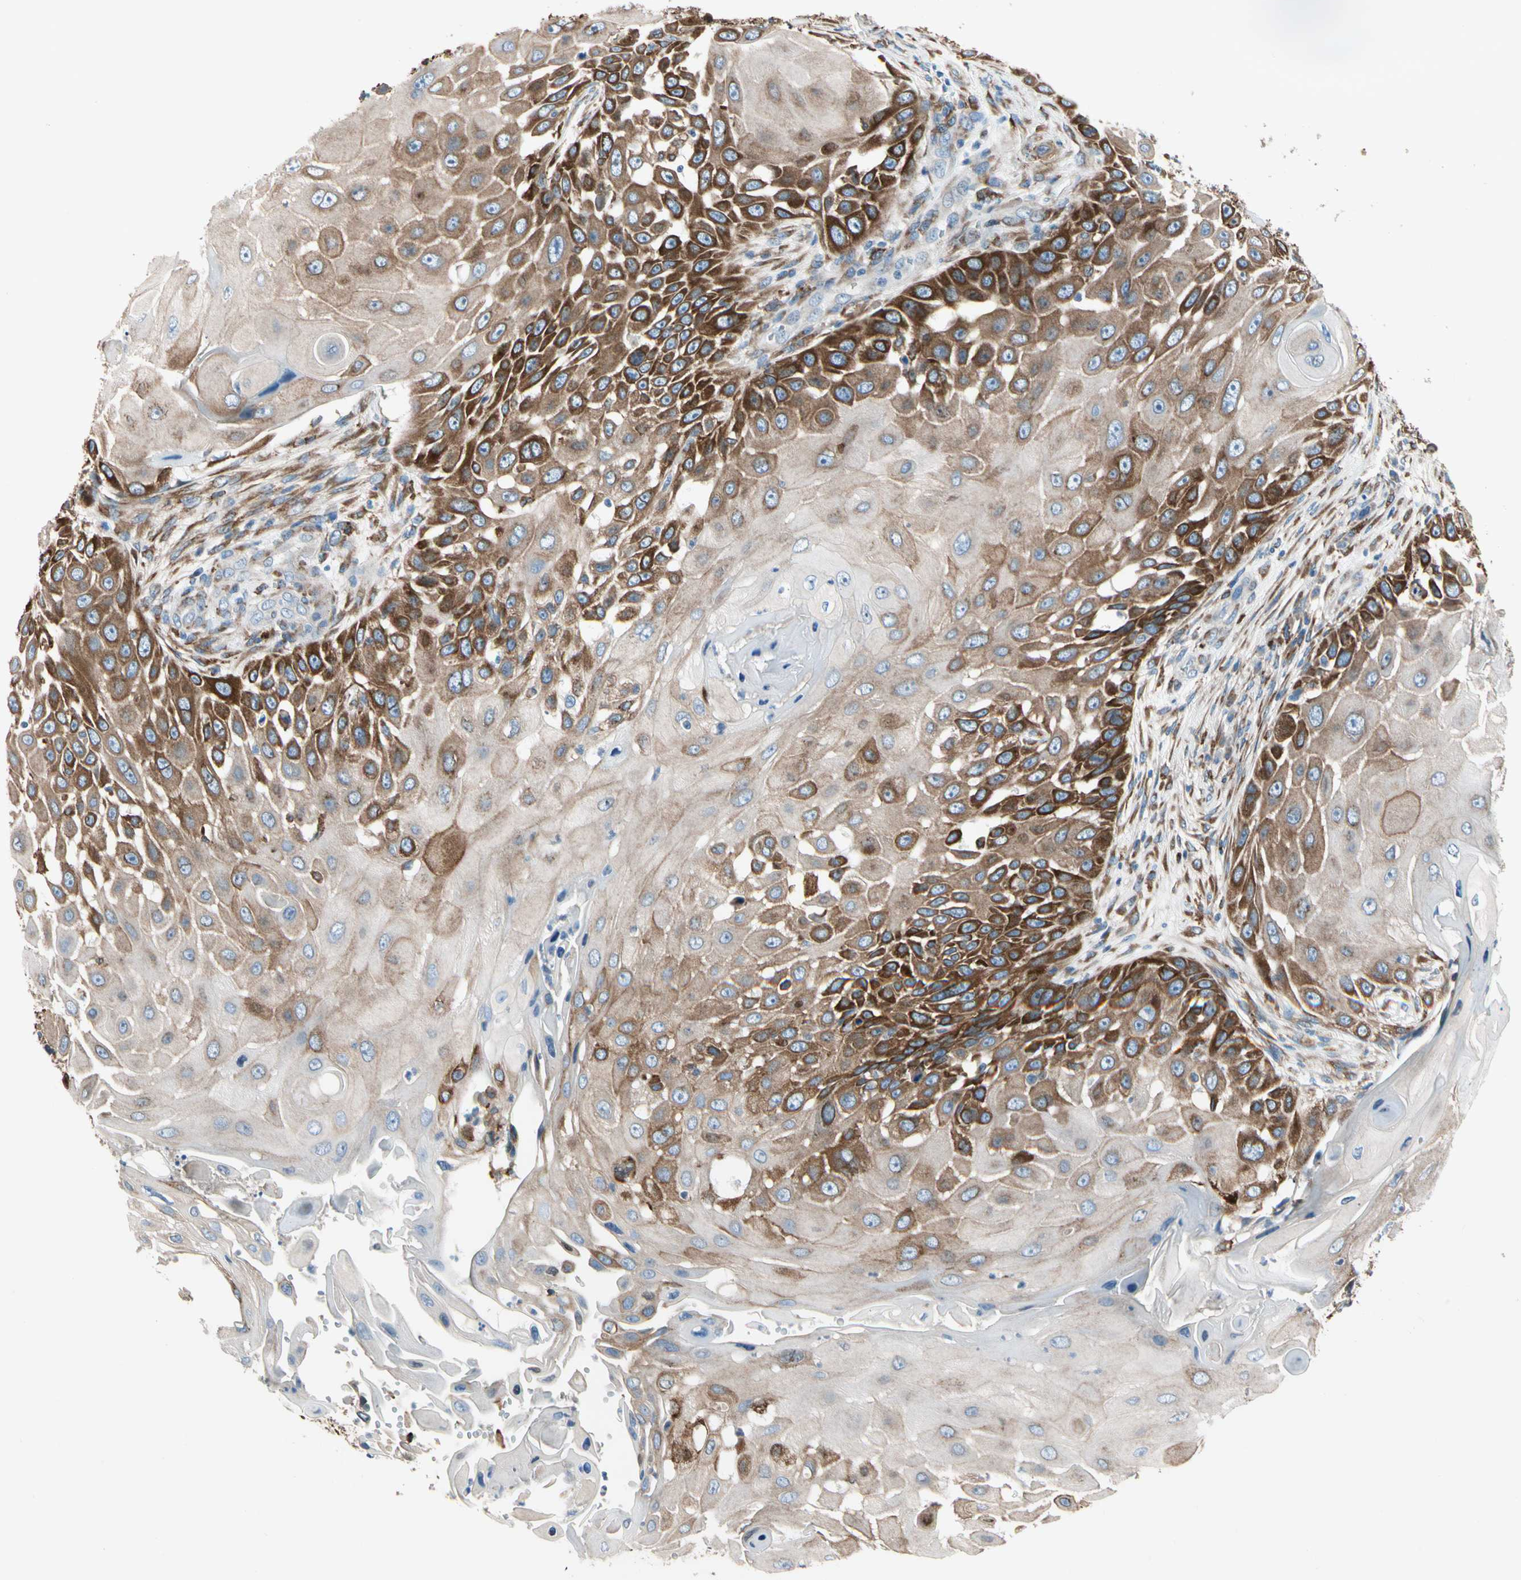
{"staining": {"intensity": "strong", "quantity": "25%-75%", "location": "cytoplasmic/membranous"}, "tissue": "skin cancer", "cell_type": "Tumor cells", "image_type": "cancer", "snomed": [{"axis": "morphology", "description": "Squamous cell carcinoma, NOS"}, {"axis": "topography", "description": "Skin"}], "caption": "Immunohistochemistry staining of skin squamous cell carcinoma, which demonstrates high levels of strong cytoplasmic/membranous staining in approximately 25%-75% of tumor cells indicating strong cytoplasmic/membranous protein positivity. The staining was performed using DAB (3,3'-diaminobenzidine) (brown) for protein detection and nuclei were counterstained in hematoxylin (blue).", "gene": "LRPAP1", "patient": {"sex": "female", "age": 44}}